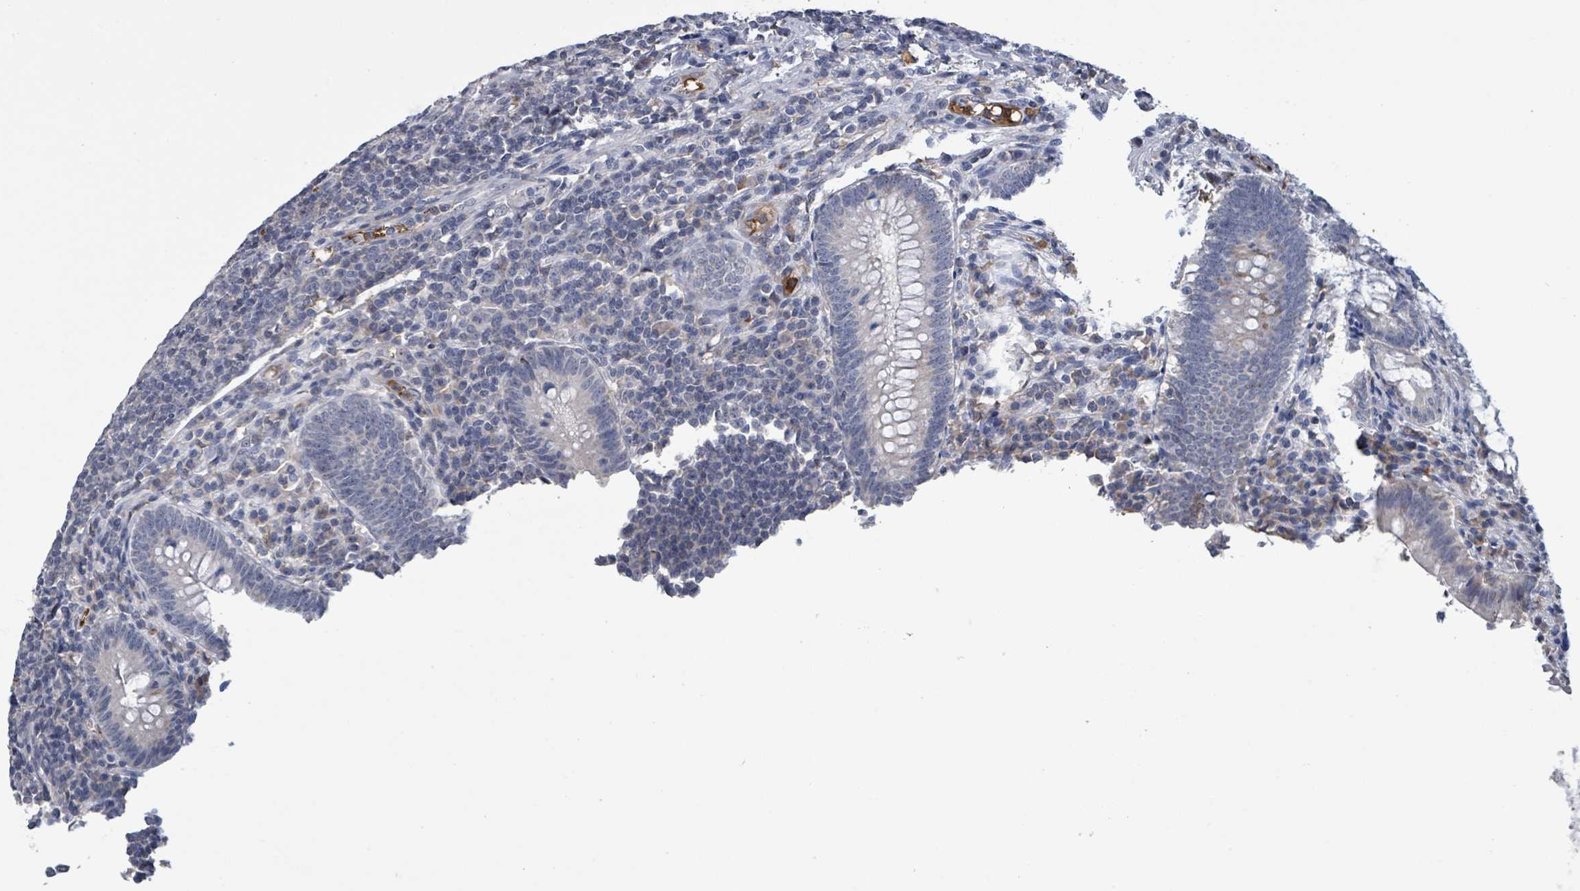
{"staining": {"intensity": "weak", "quantity": "25%-75%", "location": "cytoplasmic/membranous"}, "tissue": "appendix", "cell_type": "Glandular cells", "image_type": "normal", "snomed": [{"axis": "morphology", "description": "Normal tissue, NOS"}, {"axis": "topography", "description": "Appendix"}], "caption": "Immunohistochemistry (IHC) staining of benign appendix, which exhibits low levels of weak cytoplasmic/membranous positivity in about 25%-75% of glandular cells indicating weak cytoplasmic/membranous protein expression. The staining was performed using DAB (3,3'-diaminobenzidine) (brown) for protein detection and nuclei were counterstained in hematoxylin (blue).", "gene": "SEBOX", "patient": {"sex": "male", "age": 83}}